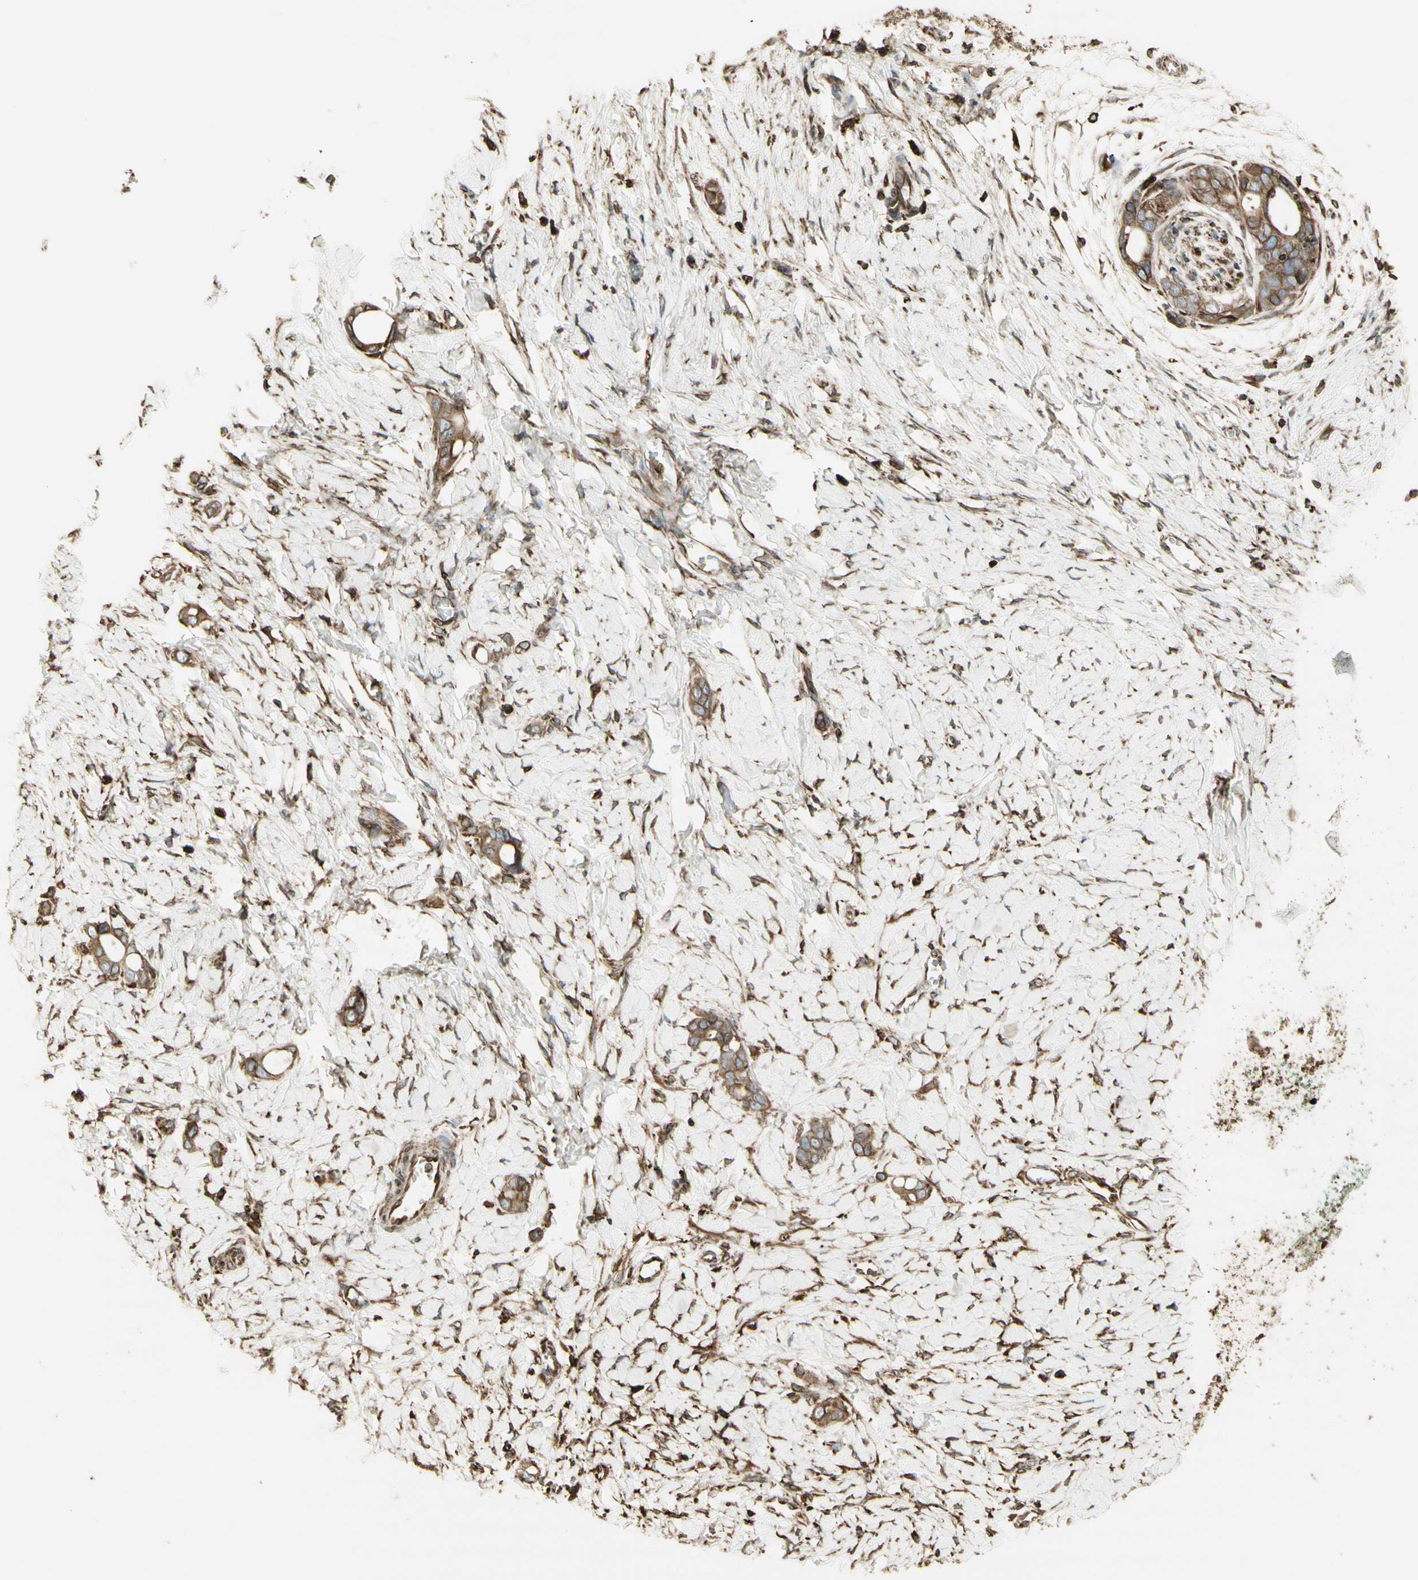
{"staining": {"intensity": "moderate", "quantity": ">75%", "location": "cytoplasmic/membranous"}, "tissue": "stomach cancer", "cell_type": "Tumor cells", "image_type": "cancer", "snomed": [{"axis": "morphology", "description": "Adenocarcinoma, NOS"}, {"axis": "topography", "description": "Stomach"}], "caption": "Moderate cytoplasmic/membranous positivity for a protein is identified in approximately >75% of tumor cells of stomach cancer (adenocarcinoma) using IHC.", "gene": "CANX", "patient": {"sex": "female", "age": 75}}